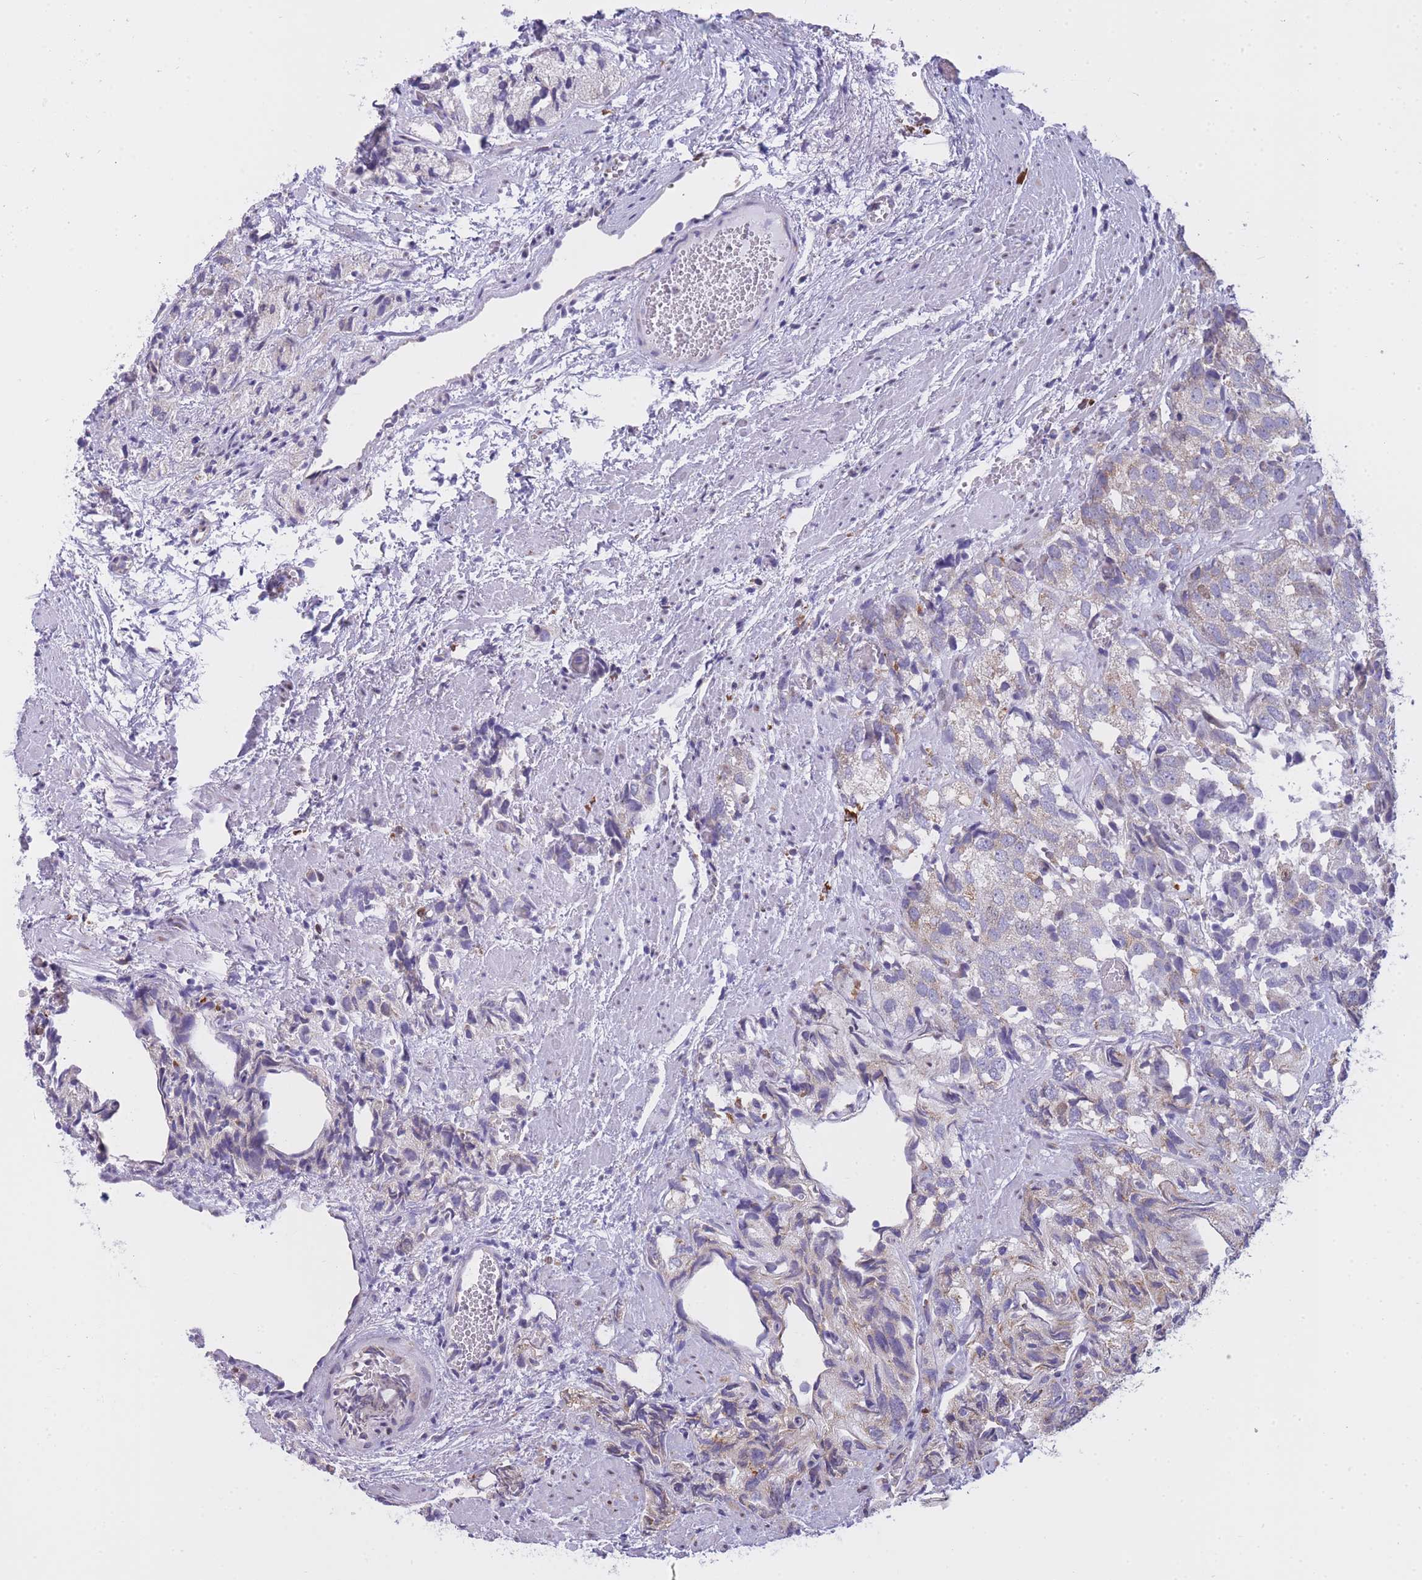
{"staining": {"intensity": "weak", "quantity": "<25%", "location": "cytoplasmic/membranous"}, "tissue": "prostate cancer", "cell_type": "Tumor cells", "image_type": "cancer", "snomed": [{"axis": "morphology", "description": "Adenocarcinoma, High grade"}, {"axis": "topography", "description": "Prostate"}], "caption": "Human adenocarcinoma (high-grade) (prostate) stained for a protein using immunohistochemistry demonstrates no positivity in tumor cells.", "gene": "ZNF662", "patient": {"sex": "male", "age": 82}}